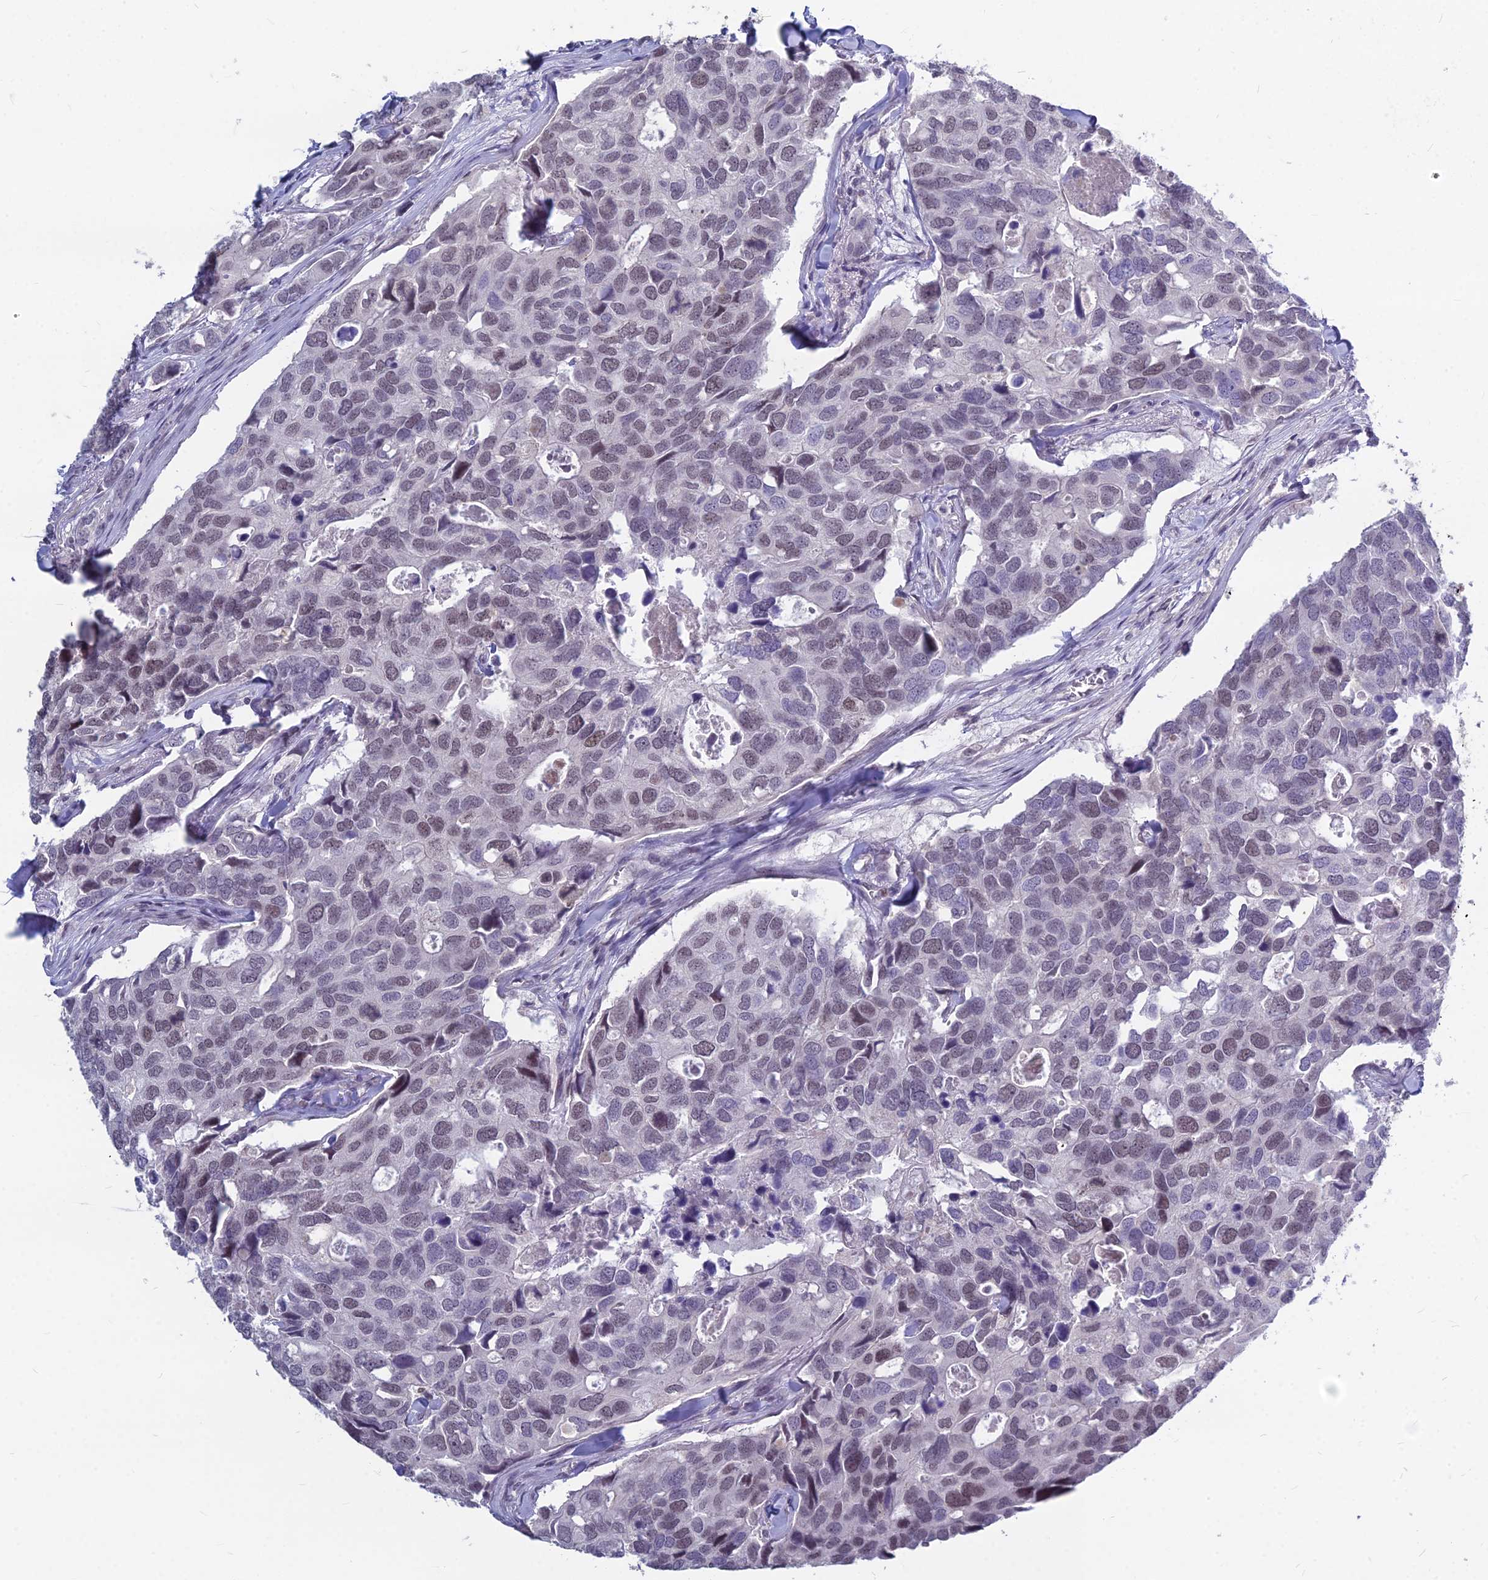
{"staining": {"intensity": "weak", "quantity": "25%-75%", "location": "nuclear"}, "tissue": "breast cancer", "cell_type": "Tumor cells", "image_type": "cancer", "snomed": [{"axis": "morphology", "description": "Duct carcinoma"}, {"axis": "topography", "description": "Breast"}], "caption": "The photomicrograph reveals a brown stain indicating the presence of a protein in the nuclear of tumor cells in breast cancer (infiltrating ductal carcinoma).", "gene": "KAT7", "patient": {"sex": "female", "age": 83}}